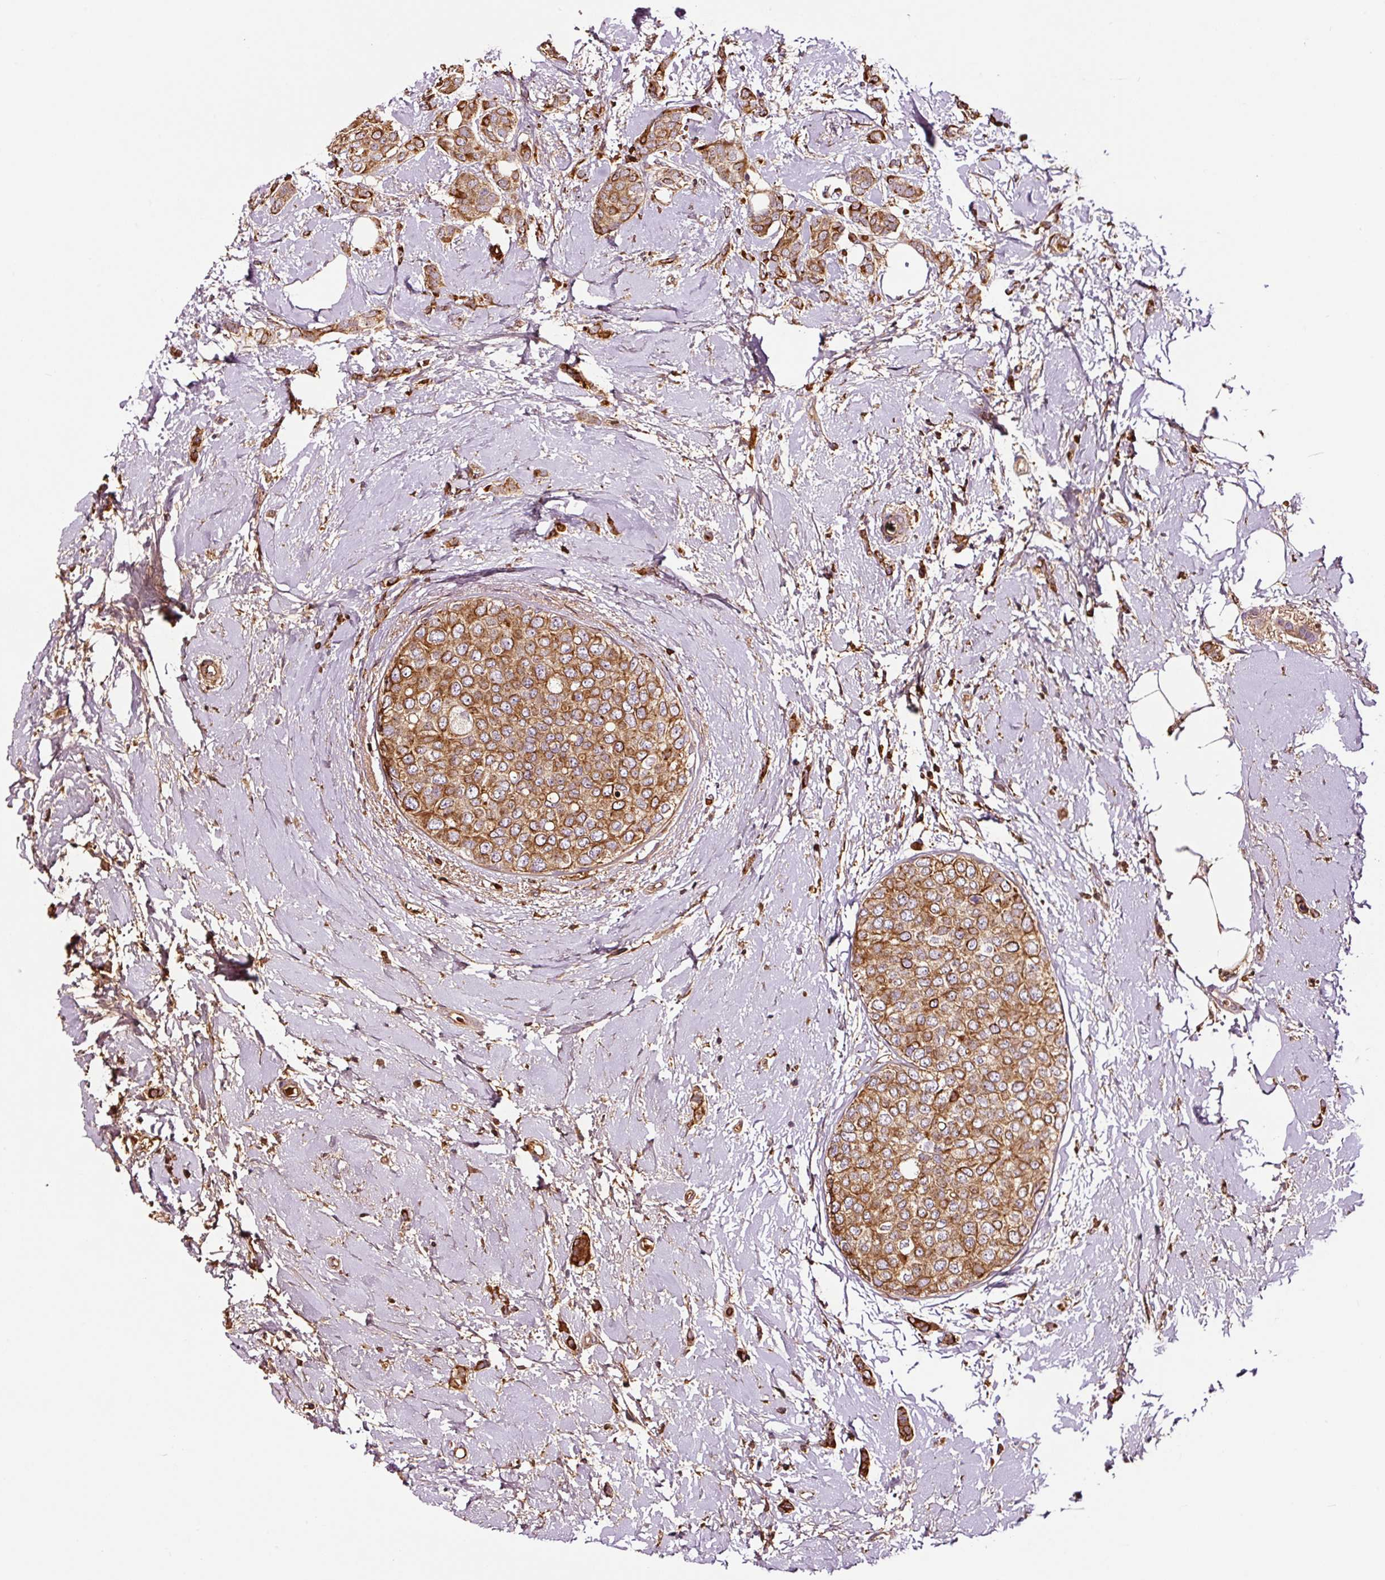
{"staining": {"intensity": "strong", "quantity": ">75%", "location": "cytoplasmic/membranous"}, "tissue": "breast cancer", "cell_type": "Tumor cells", "image_type": "cancer", "snomed": [{"axis": "morphology", "description": "Duct carcinoma"}, {"axis": "topography", "description": "Breast"}], "caption": "About >75% of tumor cells in breast intraductal carcinoma demonstrate strong cytoplasmic/membranous protein positivity as visualized by brown immunohistochemical staining.", "gene": "PGLYRP2", "patient": {"sex": "female", "age": 72}}